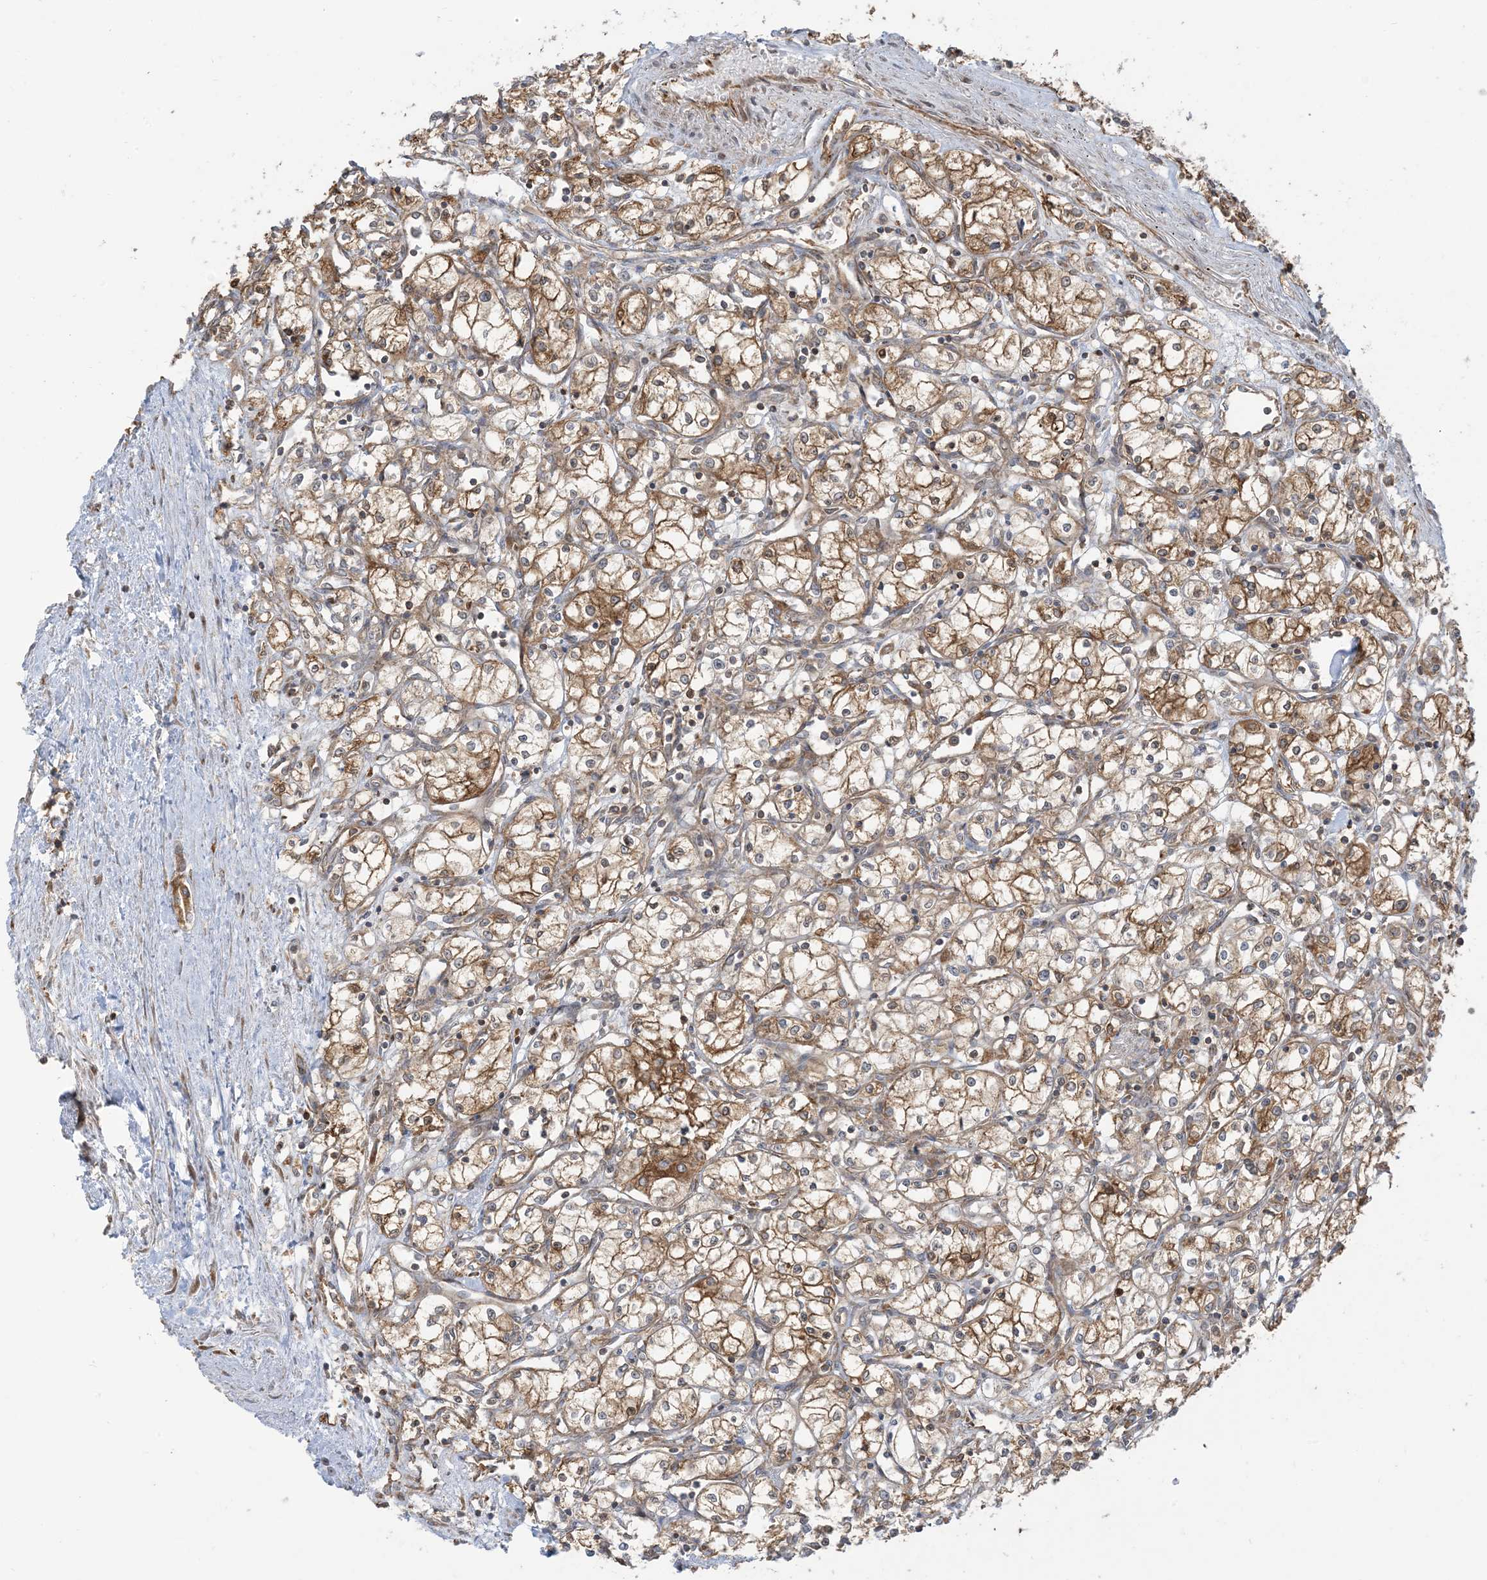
{"staining": {"intensity": "moderate", "quantity": ">75%", "location": "cytoplasmic/membranous"}, "tissue": "renal cancer", "cell_type": "Tumor cells", "image_type": "cancer", "snomed": [{"axis": "morphology", "description": "Adenocarcinoma, NOS"}, {"axis": "topography", "description": "Kidney"}], "caption": "A brown stain shows moderate cytoplasmic/membranous positivity of a protein in human adenocarcinoma (renal) tumor cells. (DAB = brown stain, brightfield microscopy at high magnification).", "gene": "SRP72", "patient": {"sex": "male", "age": 59}}